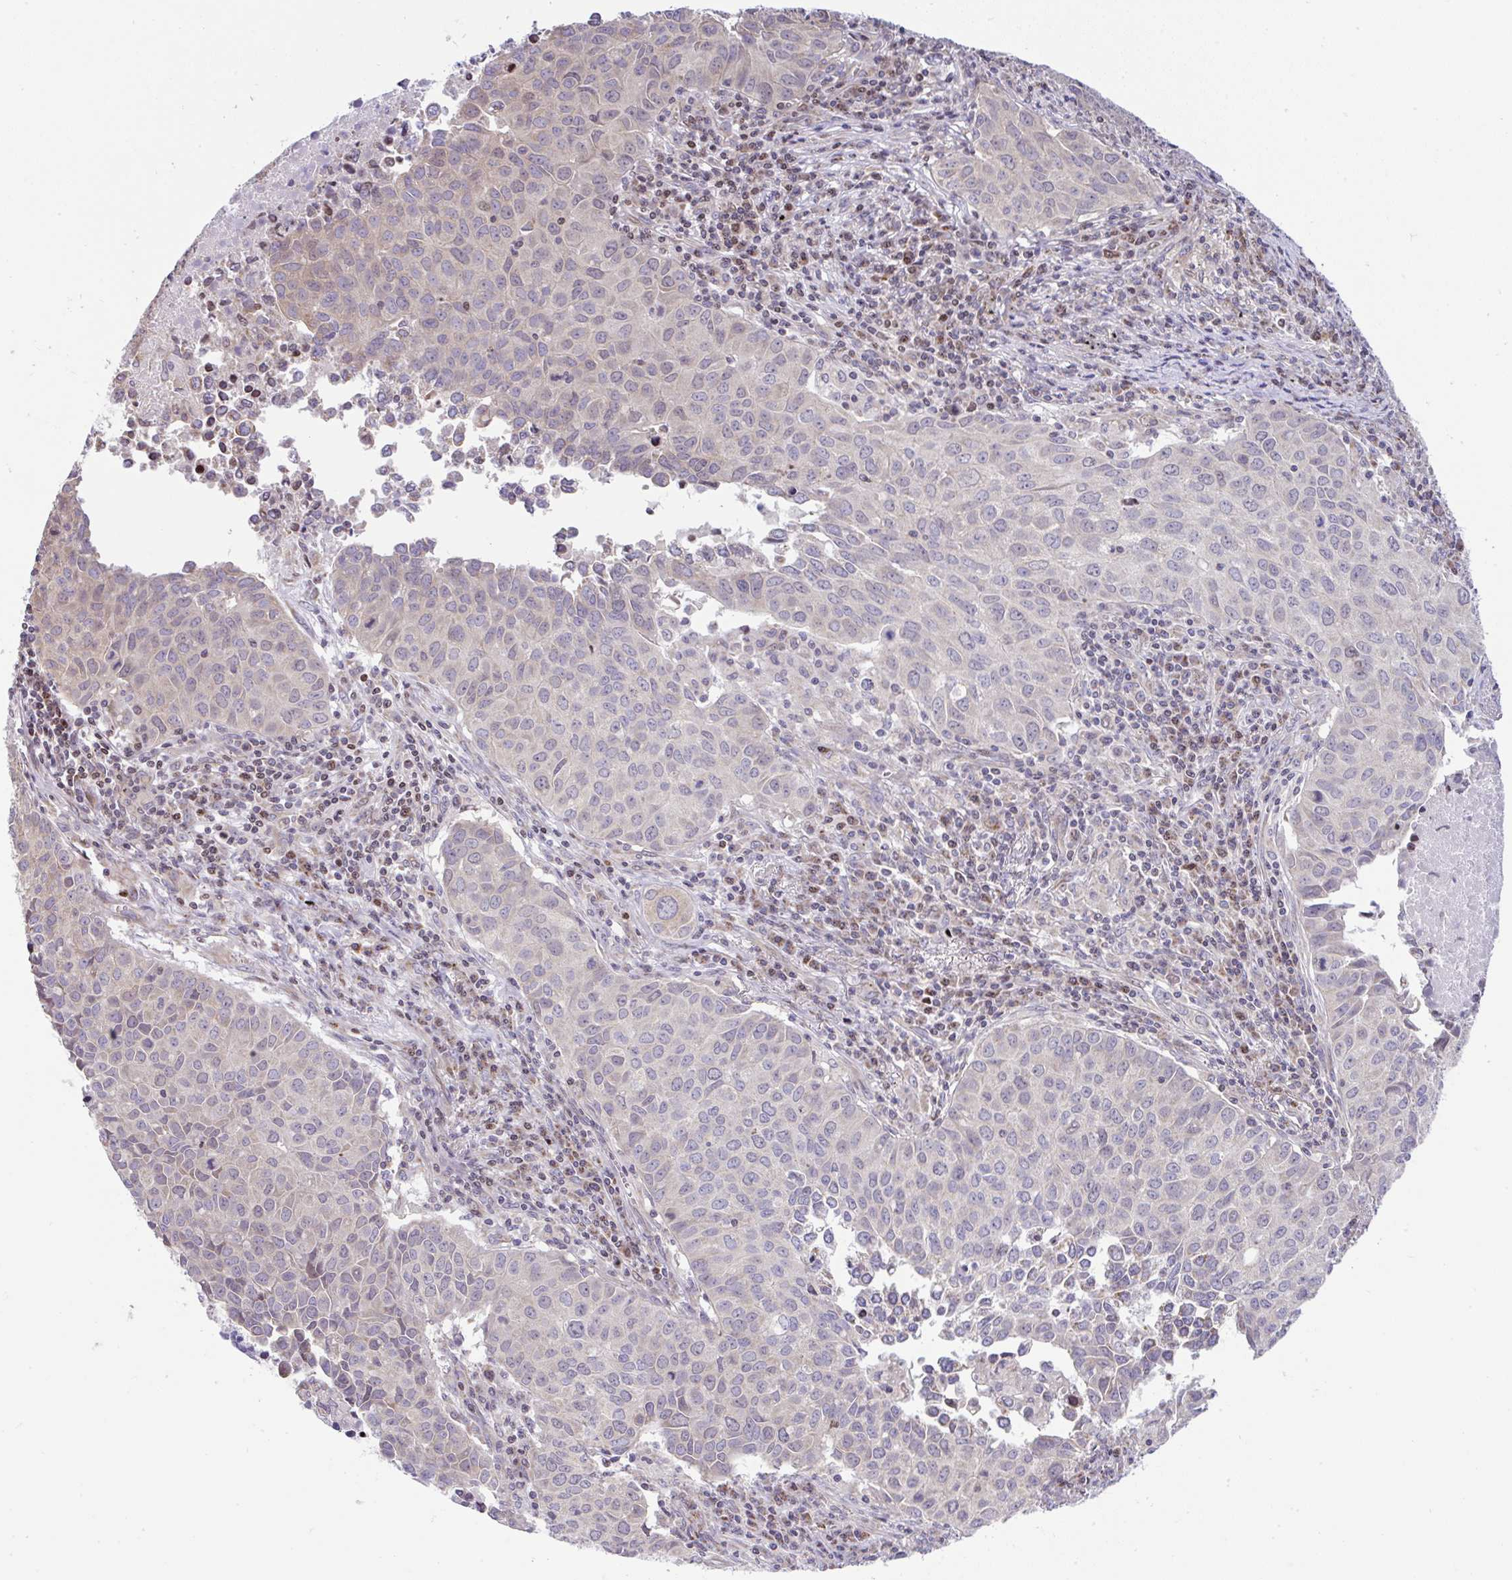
{"staining": {"intensity": "negative", "quantity": "none", "location": "none"}, "tissue": "lung cancer", "cell_type": "Tumor cells", "image_type": "cancer", "snomed": [{"axis": "morphology", "description": "Adenocarcinoma, NOS"}, {"axis": "topography", "description": "Lung"}], "caption": "Immunohistochemical staining of human lung adenocarcinoma exhibits no significant staining in tumor cells.", "gene": "FIGNL1", "patient": {"sex": "female", "age": 50}}